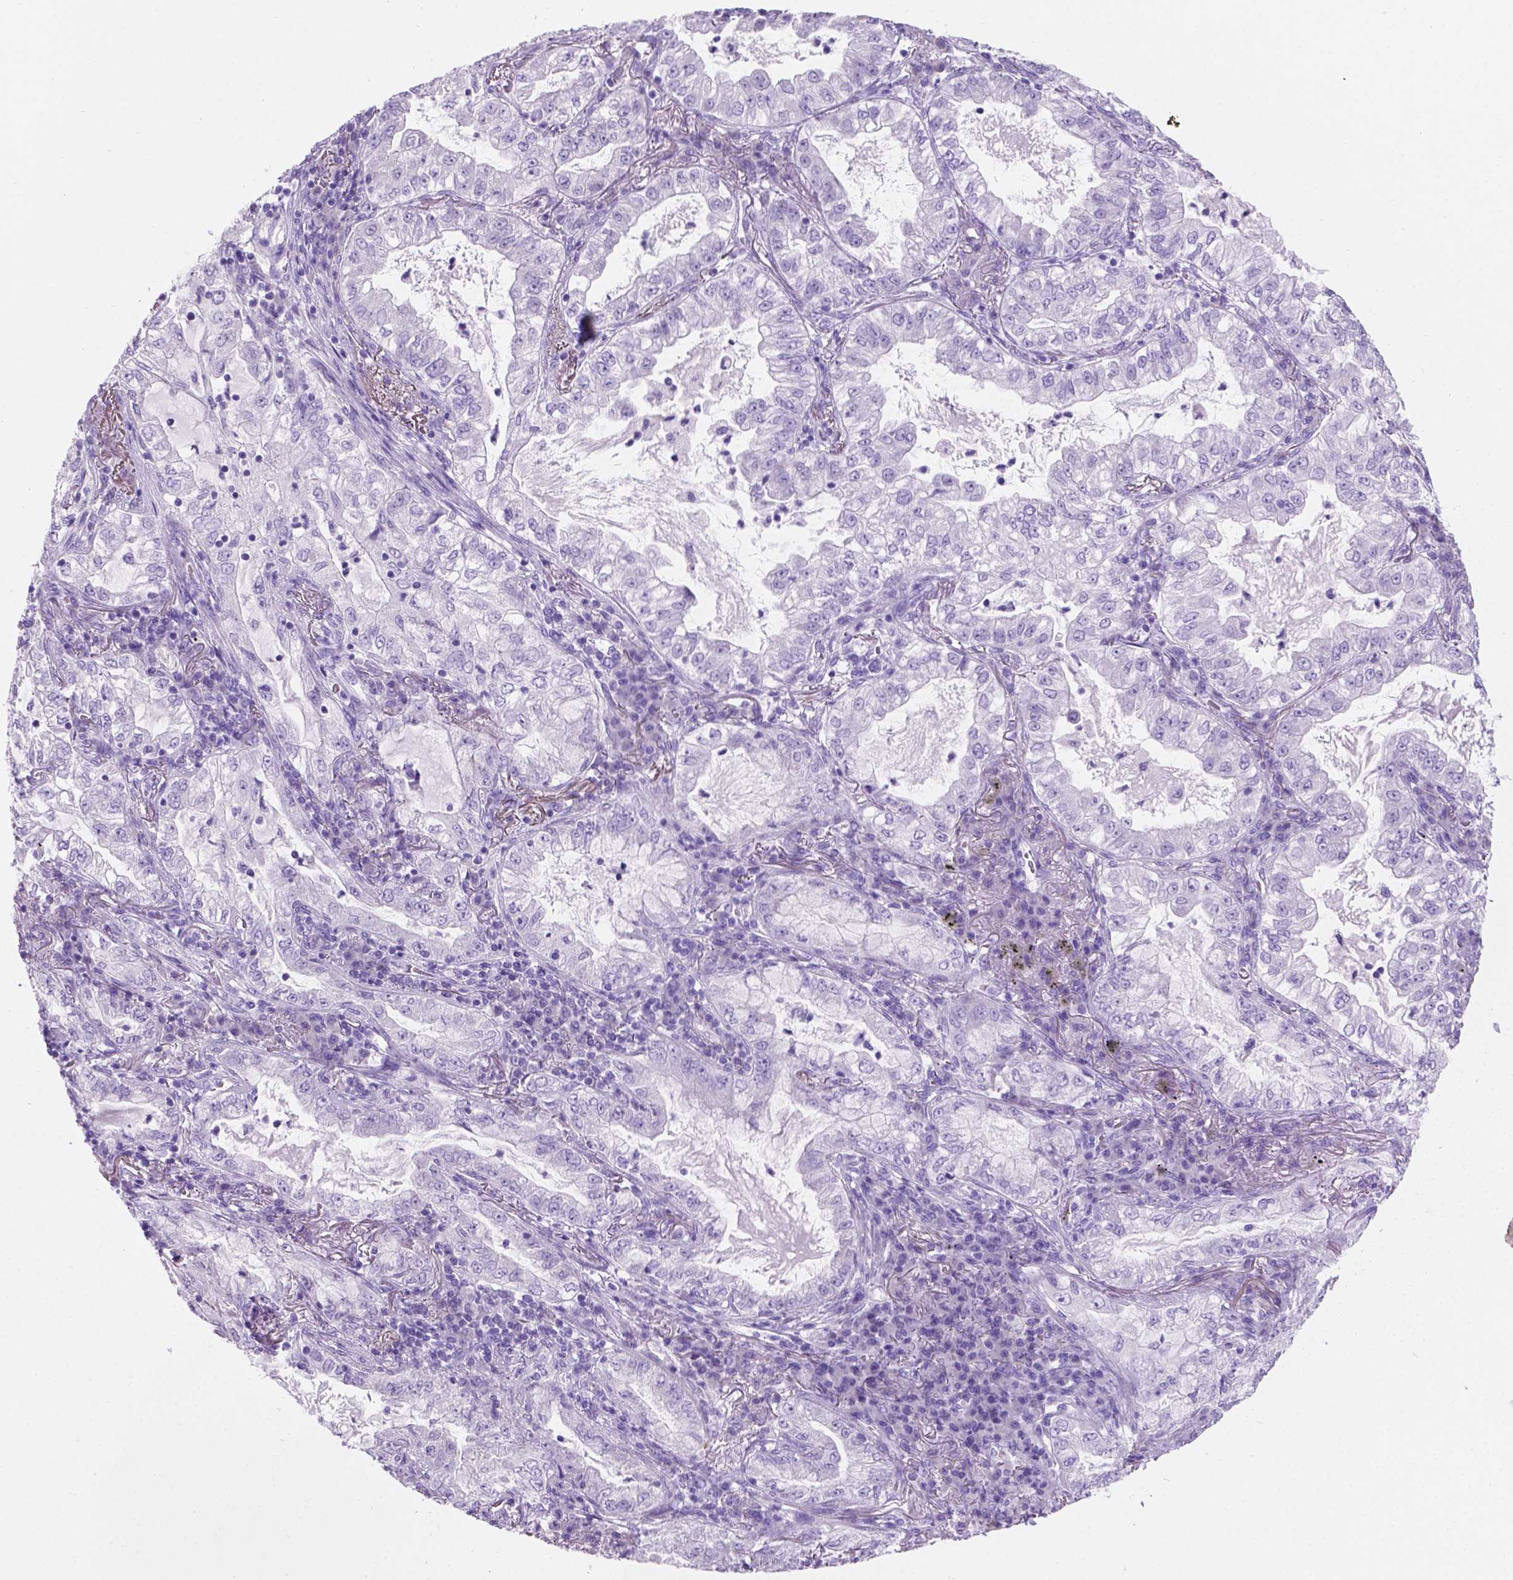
{"staining": {"intensity": "negative", "quantity": "none", "location": "none"}, "tissue": "lung cancer", "cell_type": "Tumor cells", "image_type": "cancer", "snomed": [{"axis": "morphology", "description": "Adenocarcinoma, NOS"}, {"axis": "topography", "description": "Lung"}], "caption": "Immunohistochemistry photomicrograph of neoplastic tissue: lung adenocarcinoma stained with DAB (3,3'-diaminobenzidine) shows no significant protein positivity in tumor cells.", "gene": "GRIN2B", "patient": {"sex": "female", "age": 73}}